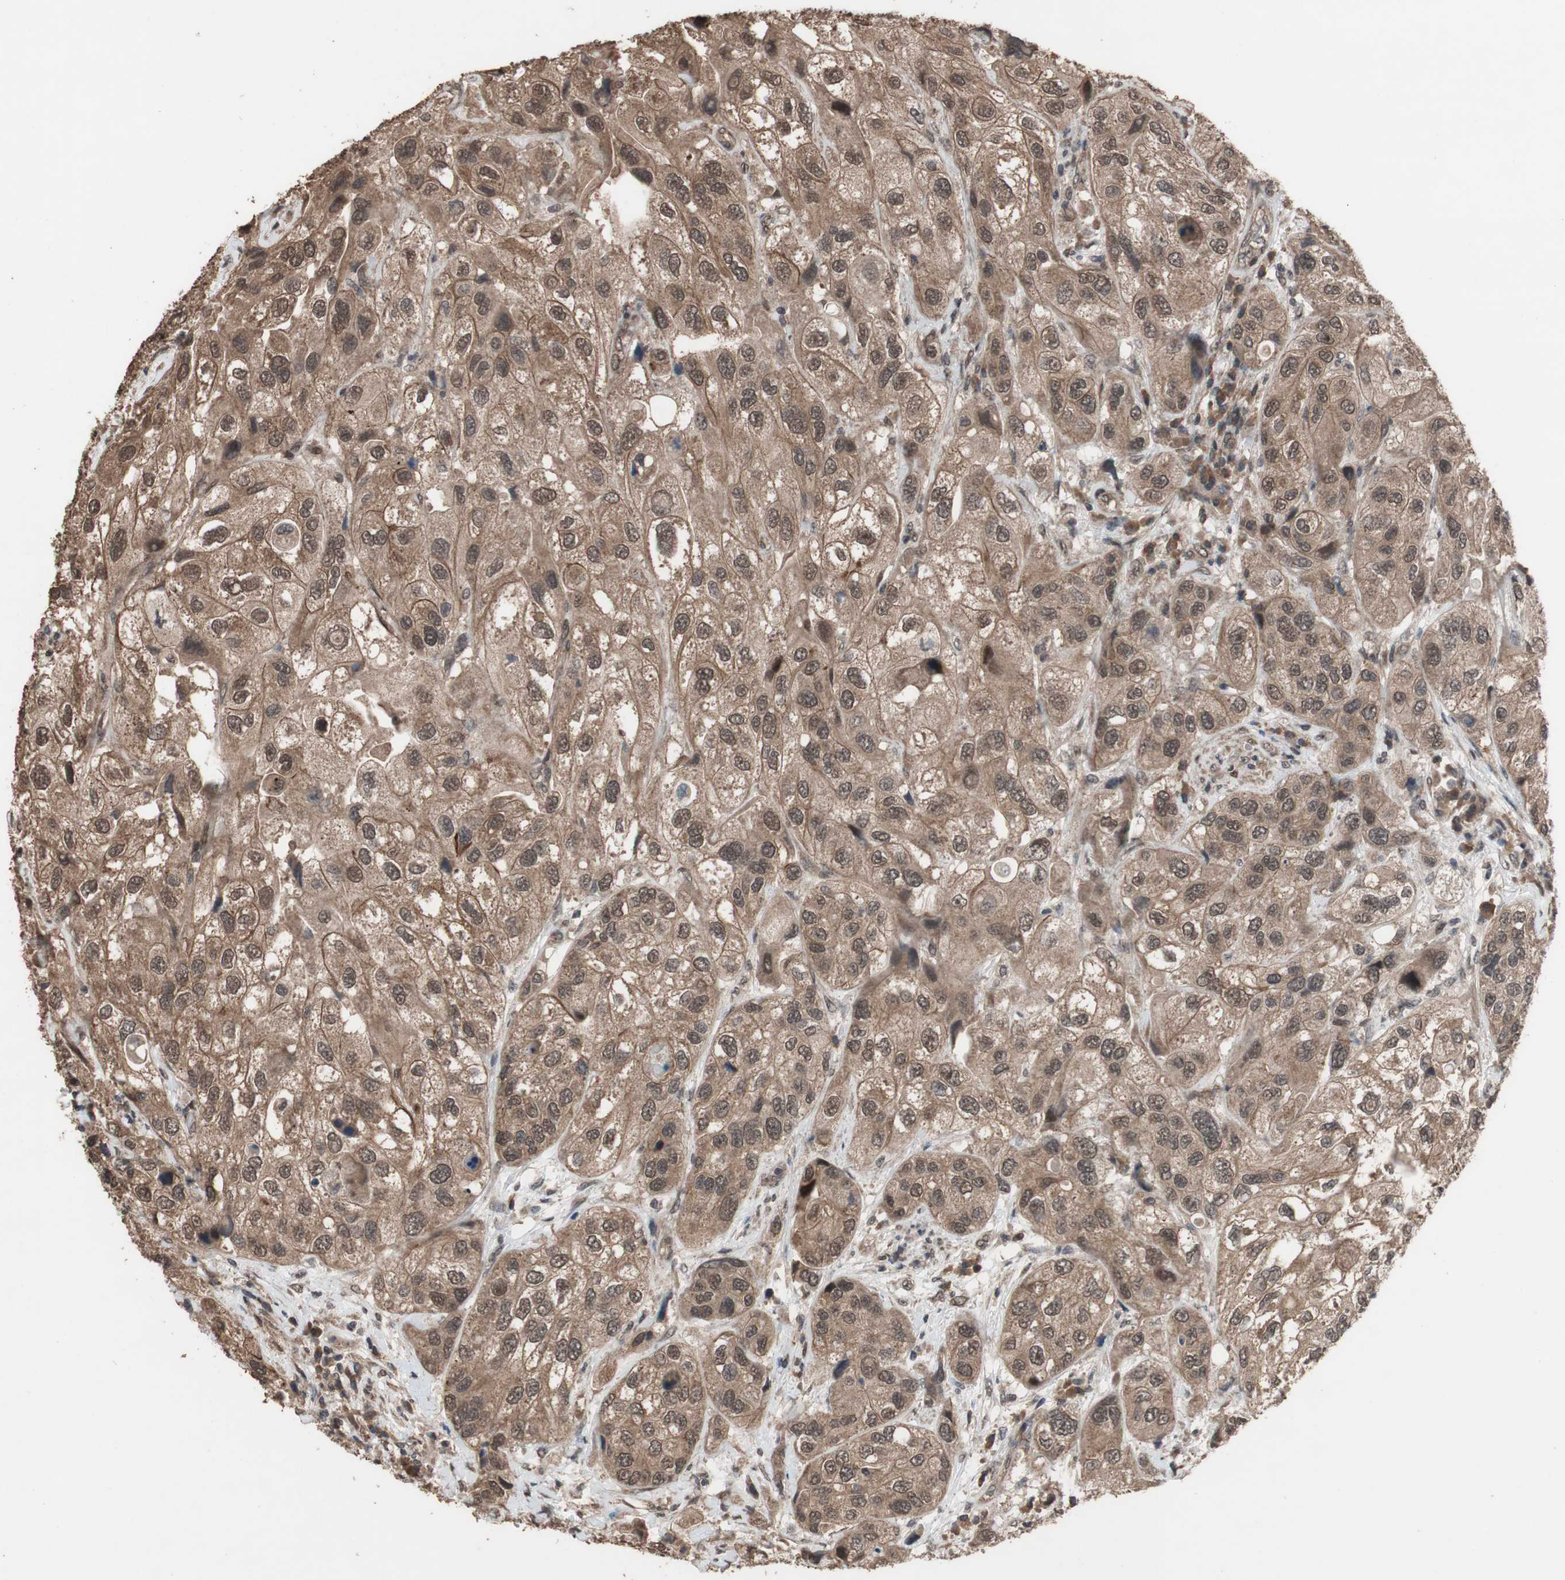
{"staining": {"intensity": "moderate", "quantity": ">75%", "location": "cytoplasmic/membranous,nuclear"}, "tissue": "urothelial cancer", "cell_type": "Tumor cells", "image_type": "cancer", "snomed": [{"axis": "morphology", "description": "Urothelial carcinoma, High grade"}, {"axis": "topography", "description": "Urinary bladder"}], "caption": "Immunohistochemical staining of human urothelial carcinoma (high-grade) shows moderate cytoplasmic/membranous and nuclear protein positivity in about >75% of tumor cells. (DAB (3,3'-diaminobenzidine) IHC with brightfield microscopy, high magnification).", "gene": "KANSL1", "patient": {"sex": "female", "age": 64}}